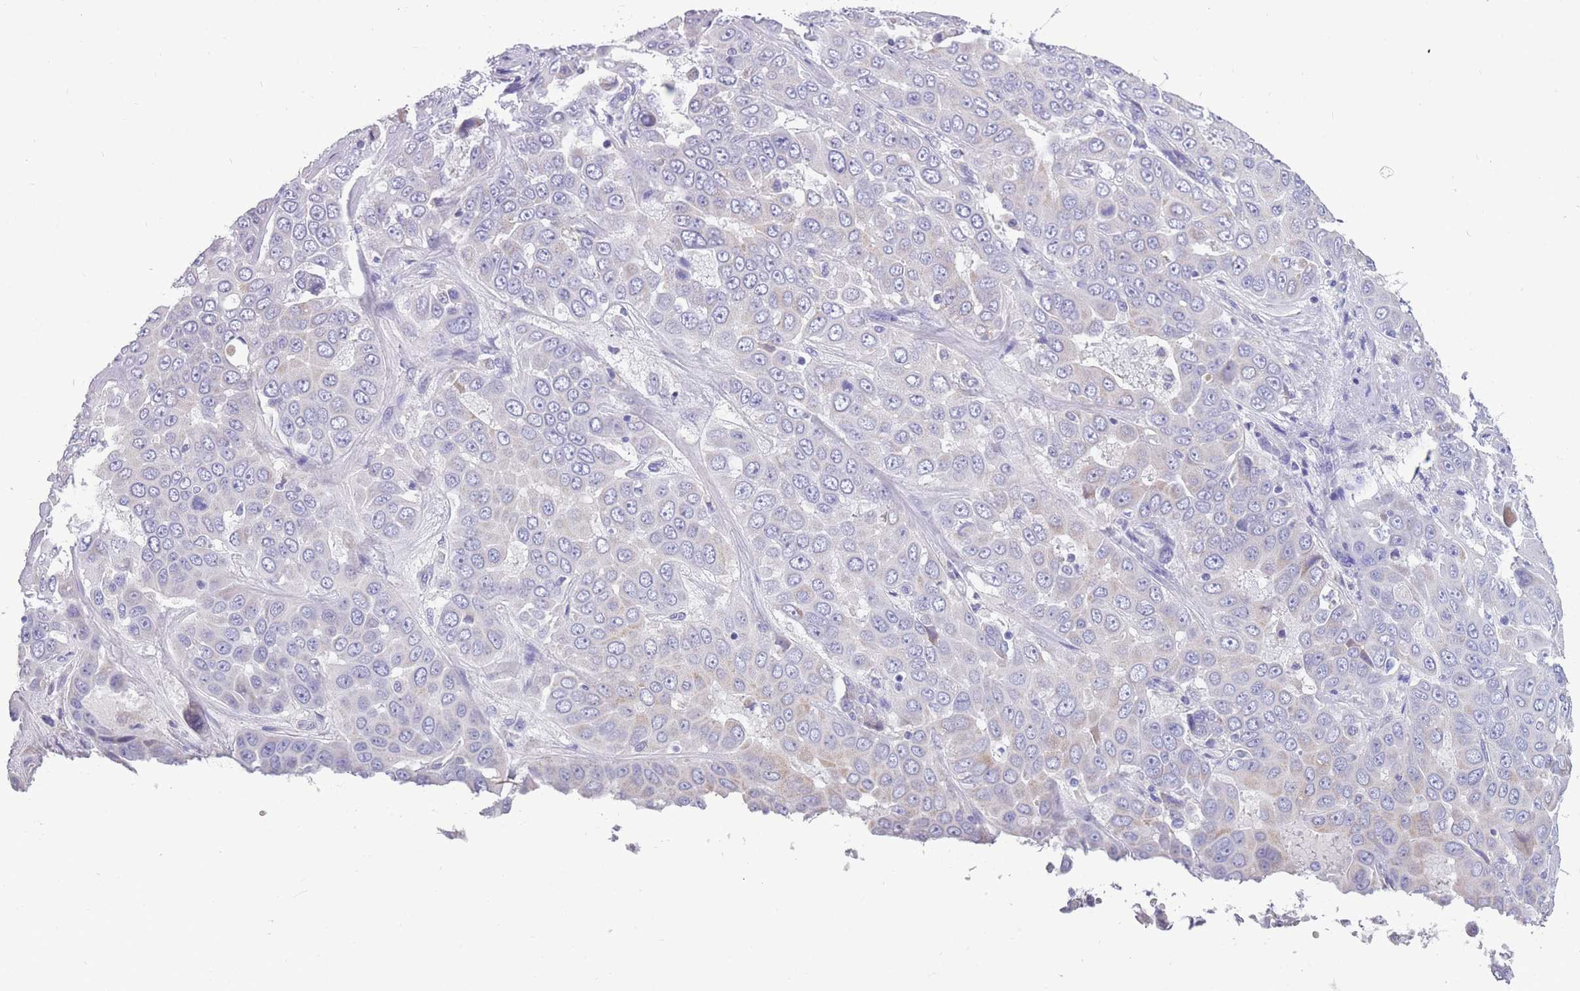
{"staining": {"intensity": "negative", "quantity": "none", "location": "none"}, "tissue": "liver cancer", "cell_type": "Tumor cells", "image_type": "cancer", "snomed": [{"axis": "morphology", "description": "Cholangiocarcinoma"}, {"axis": "topography", "description": "Liver"}], "caption": "This is a histopathology image of immunohistochemistry (IHC) staining of liver cholangiocarcinoma, which shows no positivity in tumor cells.", "gene": "INTS2", "patient": {"sex": "female", "age": 52}}